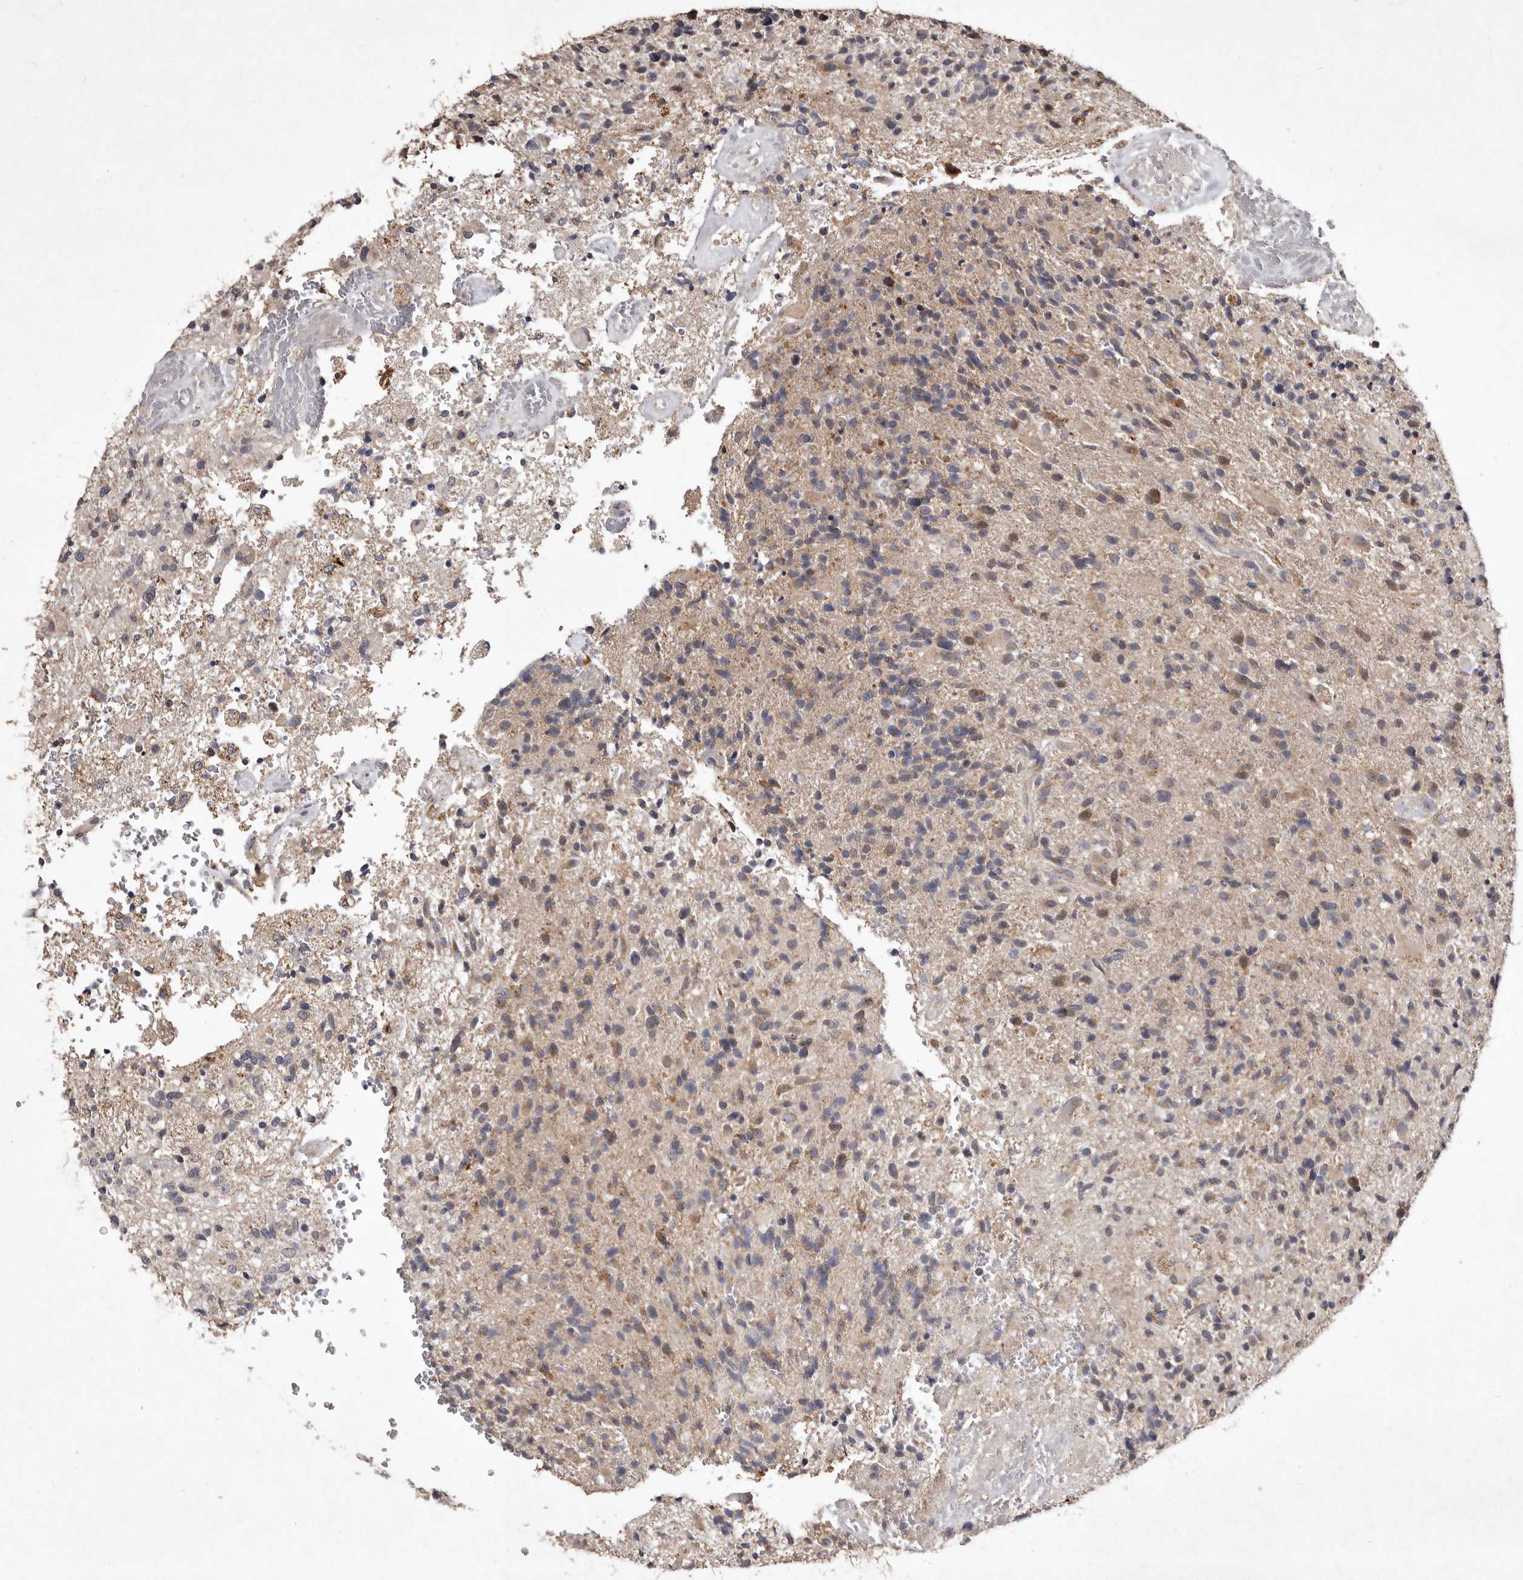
{"staining": {"intensity": "weak", "quantity": "25%-75%", "location": "cytoplasmic/membranous"}, "tissue": "glioma", "cell_type": "Tumor cells", "image_type": "cancer", "snomed": [{"axis": "morphology", "description": "Glioma, malignant, High grade"}, {"axis": "topography", "description": "Brain"}], "caption": "Protein staining of malignant glioma (high-grade) tissue shows weak cytoplasmic/membranous expression in approximately 25%-75% of tumor cells.", "gene": "FLAD1", "patient": {"sex": "male", "age": 72}}